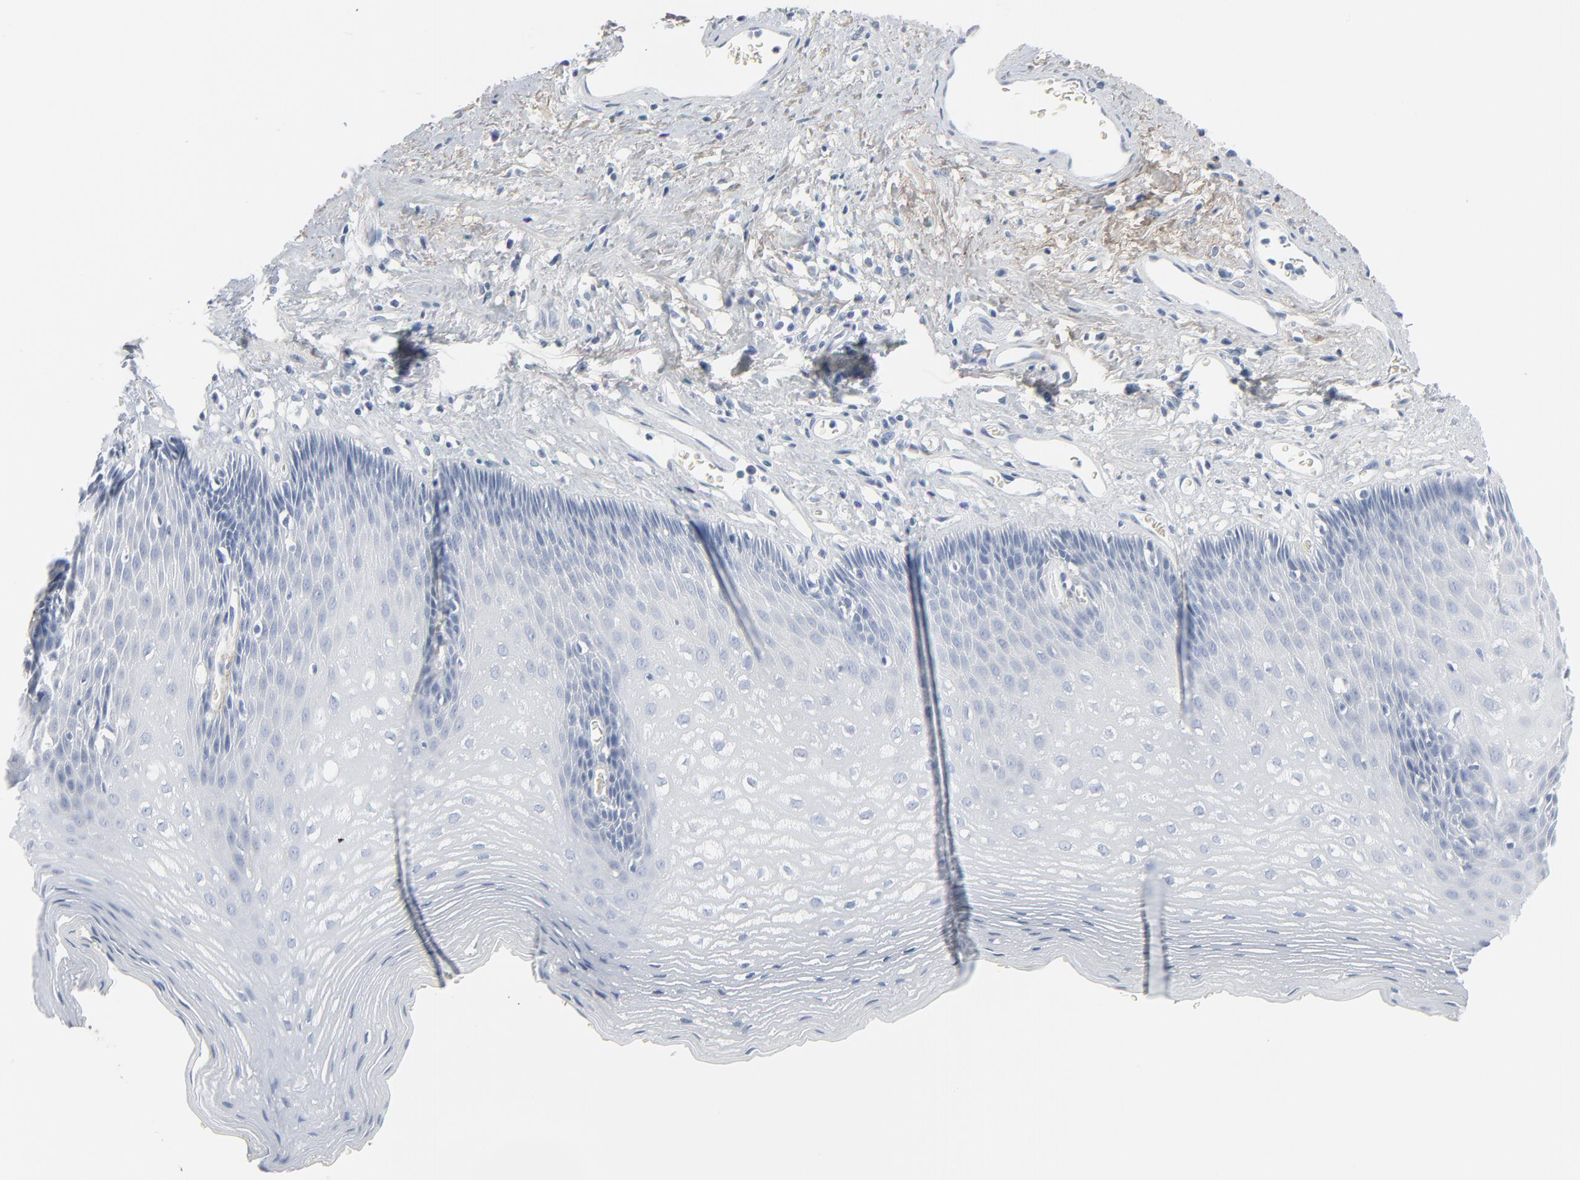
{"staining": {"intensity": "negative", "quantity": "none", "location": "none"}, "tissue": "esophagus", "cell_type": "Squamous epithelial cells", "image_type": "normal", "snomed": [{"axis": "morphology", "description": "Normal tissue, NOS"}, {"axis": "topography", "description": "Esophagus"}], "caption": "This micrograph is of benign esophagus stained with immunohistochemistry (IHC) to label a protein in brown with the nuclei are counter-stained blue. There is no staining in squamous epithelial cells. (DAB (3,3'-diaminobenzidine) IHC with hematoxylin counter stain).", "gene": "BGN", "patient": {"sex": "female", "age": 70}}